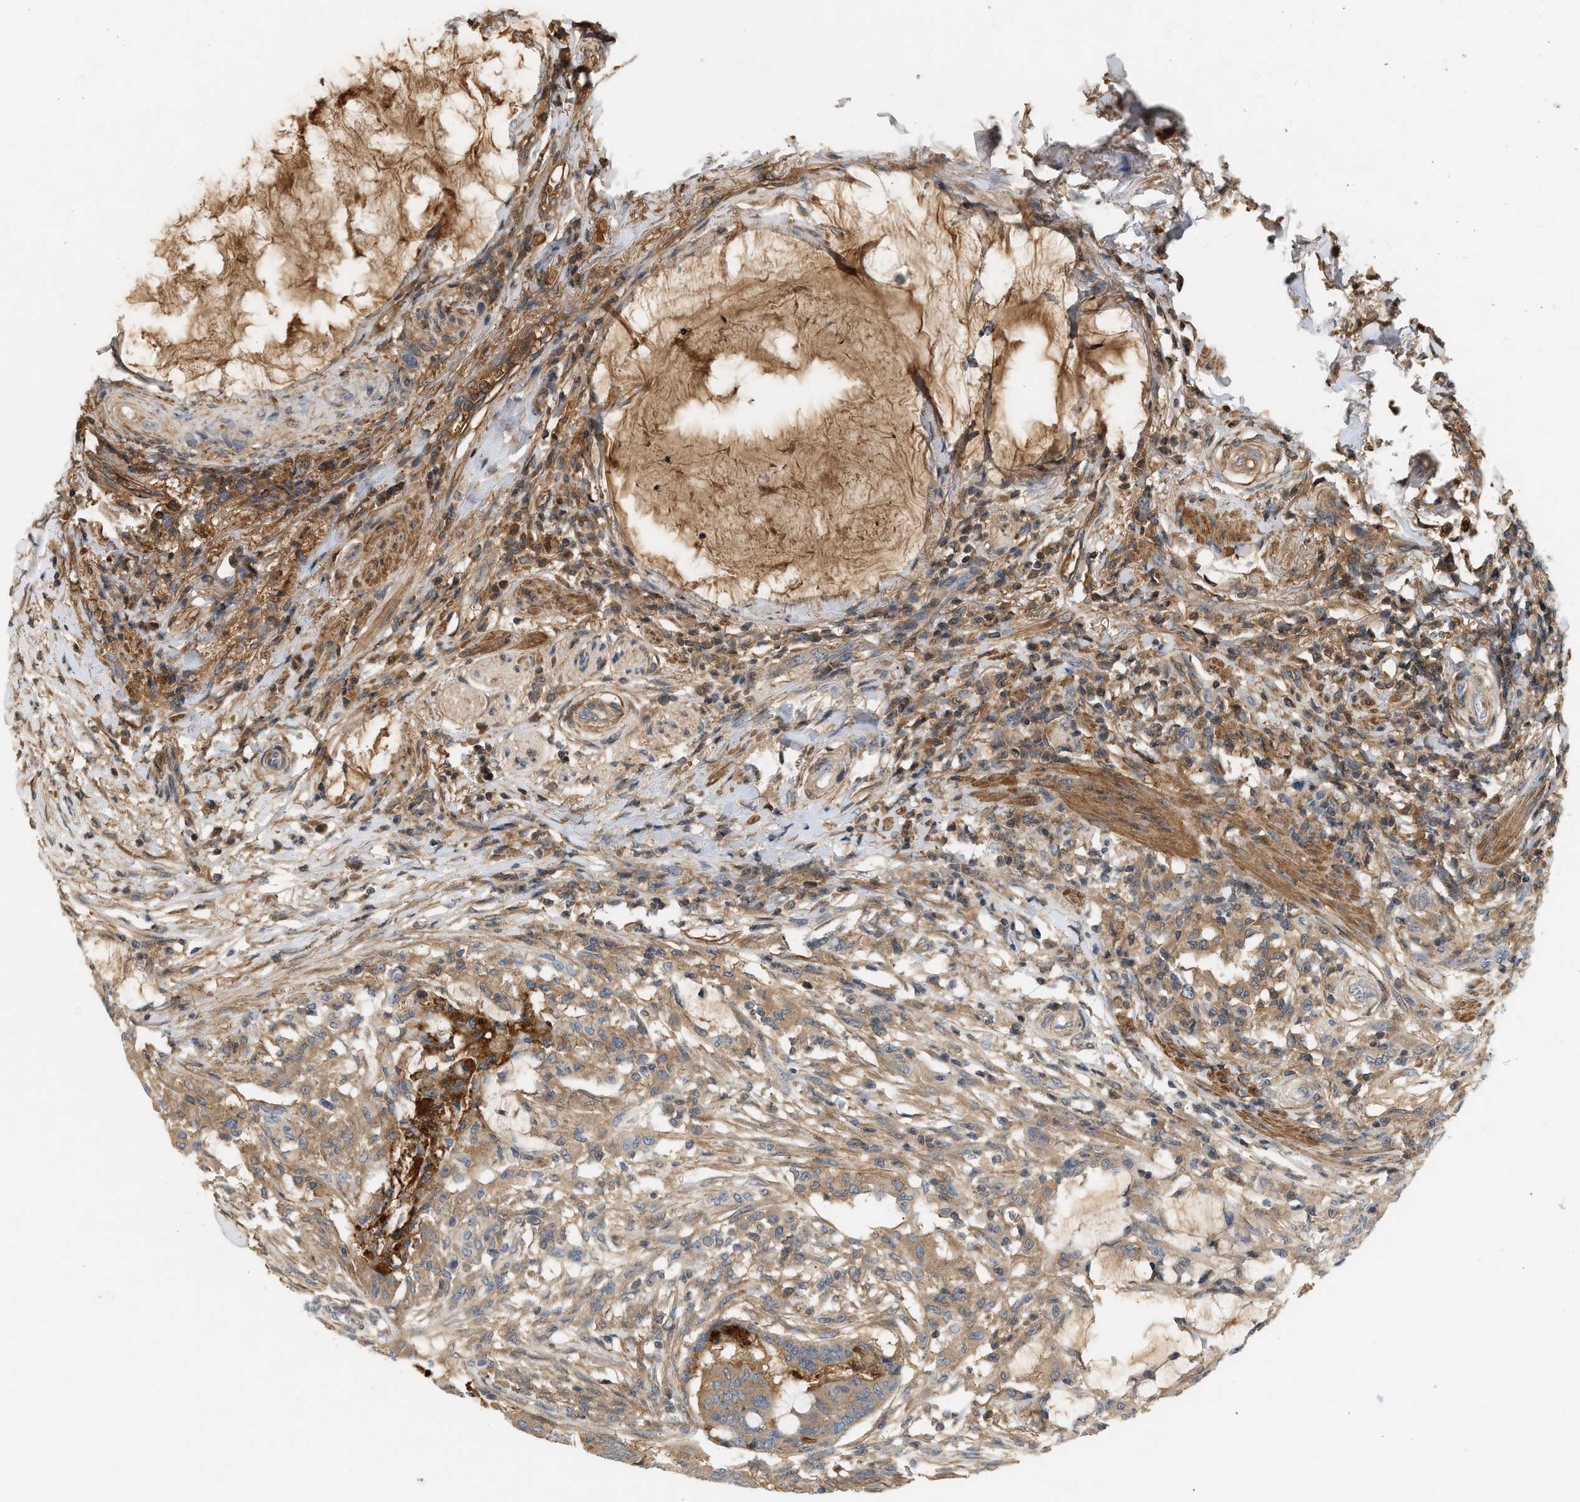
{"staining": {"intensity": "moderate", "quantity": ">75%", "location": "cytoplasmic/membranous"}, "tissue": "colorectal cancer", "cell_type": "Tumor cells", "image_type": "cancer", "snomed": [{"axis": "morphology", "description": "Normal tissue, NOS"}, {"axis": "morphology", "description": "Adenocarcinoma, NOS"}, {"axis": "topography", "description": "Rectum"}, {"axis": "topography", "description": "Peripheral nerve tissue"}], "caption": "Immunohistochemistry (IHC) of human colorectal cancer (adenocarcinoma) exhibits medium levels of moderate cytoplasmic/membranous positivity in approximately >75% of tumor cells. The staining is performed using DAB (3,3'-diaminobenzidine) brown chromogen to label protein expression. The nuclei are counter-stained blue using hematoxylin.", "gene": "F8", "patient": {"sex": "male", "age": 92}}